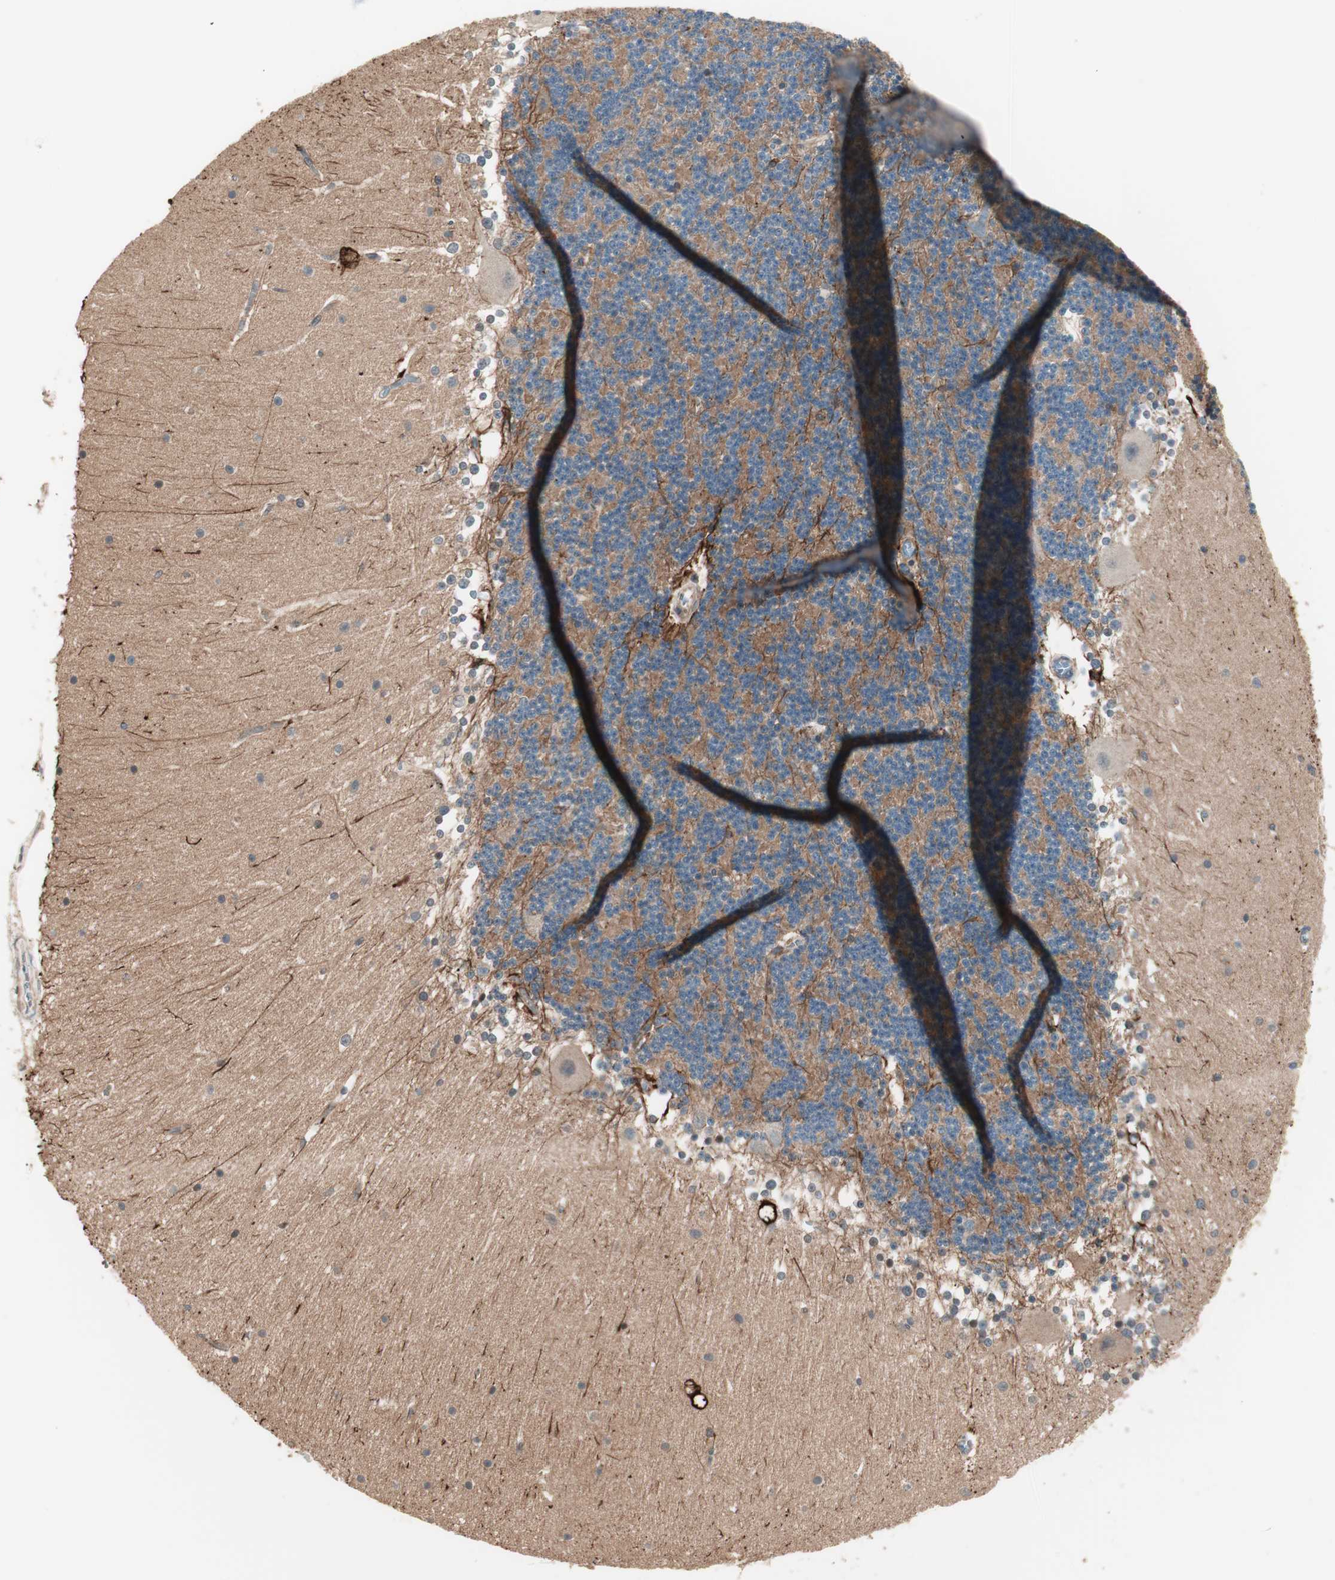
{"staining": {"intensity": "moderate", "quantity": ">75%", "location": "cytoplasmic/membranous"}, "tissue": "cerebellum", "cell_type": "Cells in granular layer", "image_type": "normal", "snomed": [{"axis": "morphology", "description": "Normal tissue, NOS"}, {"axis": "topography", "description": "Cerebellum"}], "caption": "Brown immunohistochemical staining in benign cerebellum displays moderate cytoplasmic/membranous staining in approximately >75% of cells in granular layer.", "gene": "TSG101", "patient": {"sex": "female", "age": 19}}